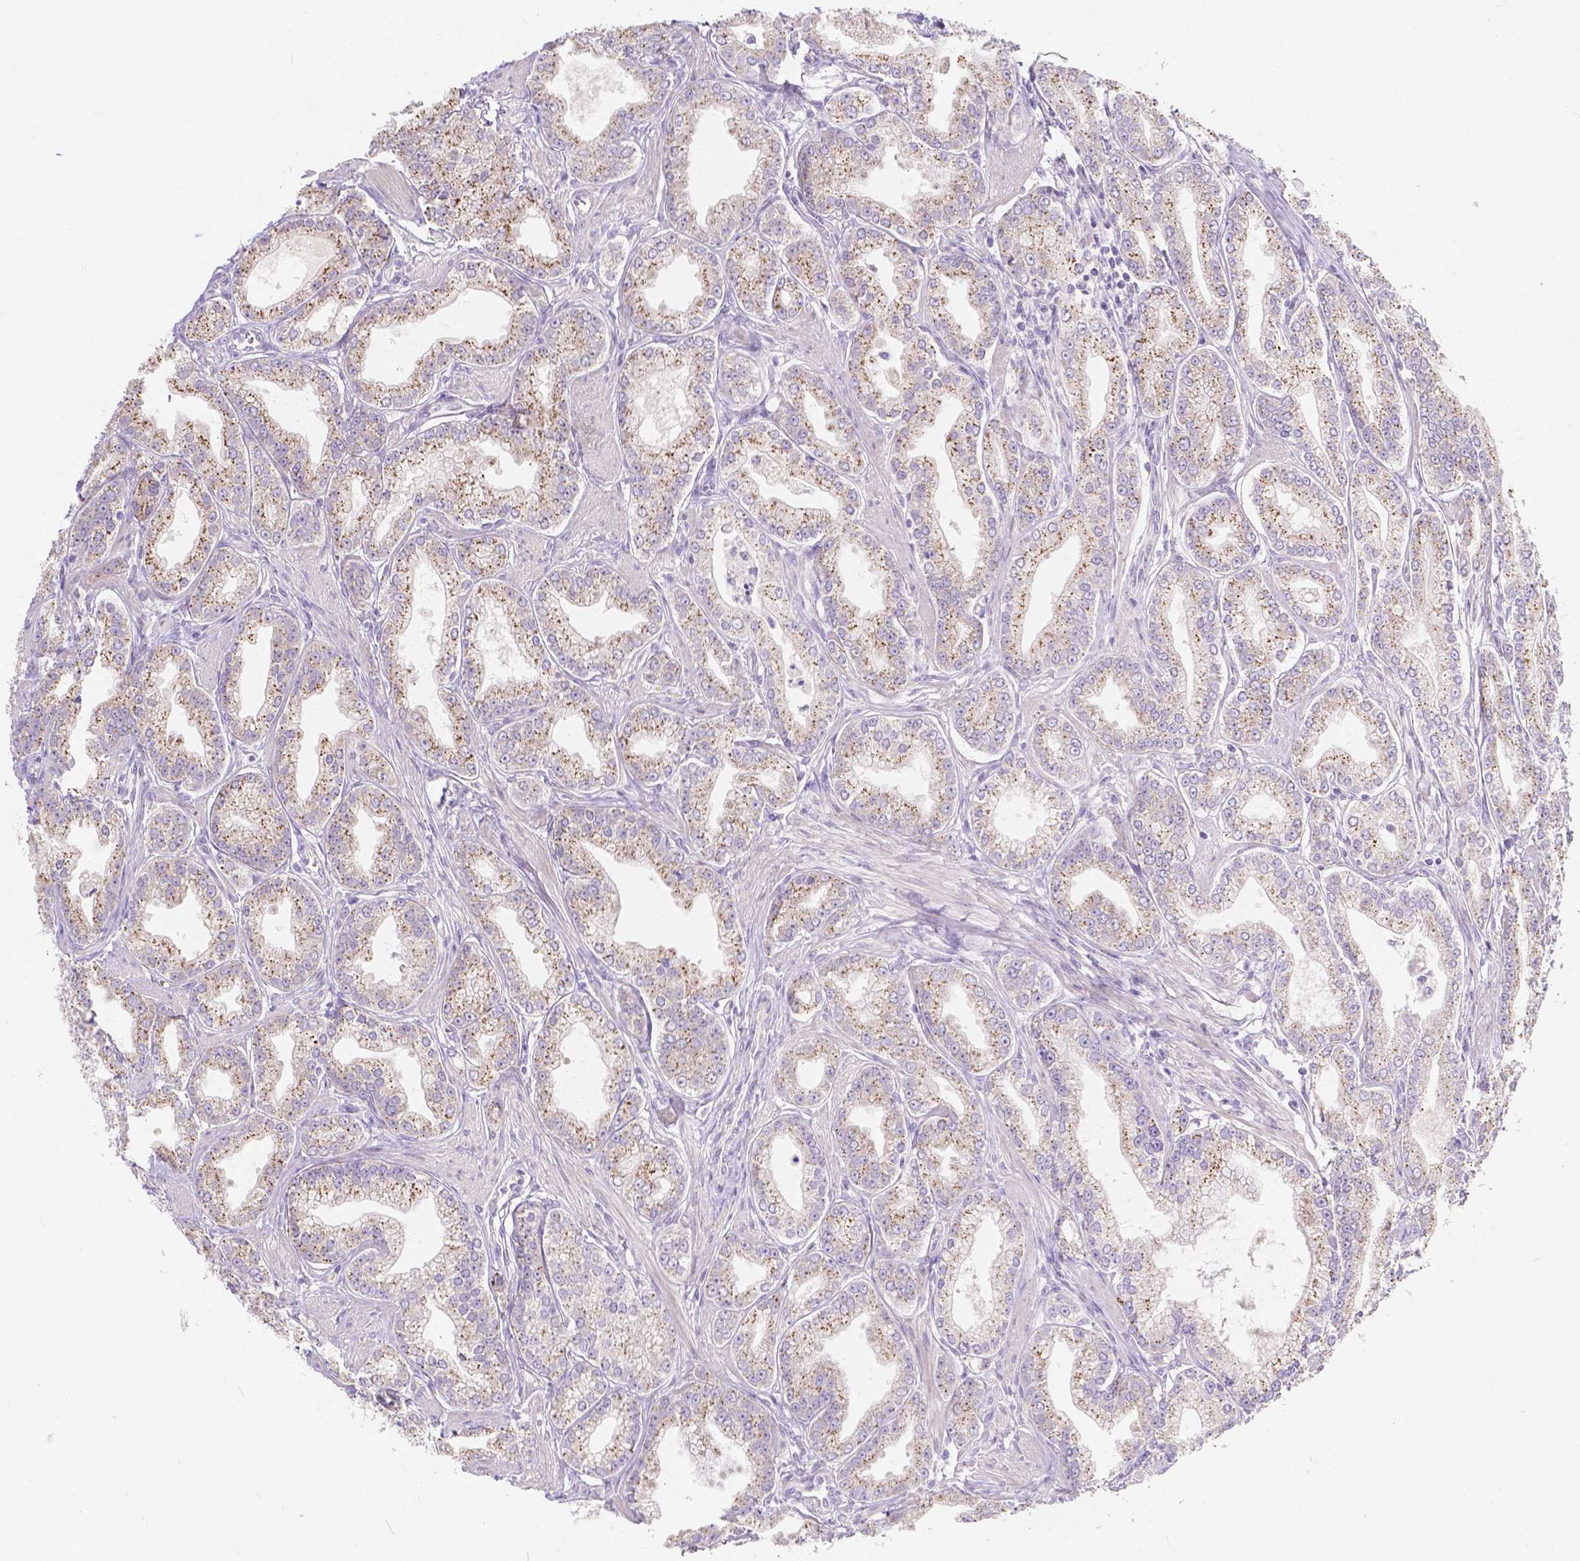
{"staining": {"intensity": "moderate", "quantity": ">75%", "location": "cytoplasmic/membranous"}, "tissue": "prostate cancer", "cell_type": "Tumor cells", "image_type": "cancer", "snomed": [{"axis": "morphology", "description": "Adenocarcinoma, NOS"}, {"axis": "topography", "description": "Prostate"}], "caption": "Immunohistochemical staining of adenocarcinoma (prostate) exhibits moderate cytoplasmic/membranous protein expression in approximately >75% of tumor cells.", "gene": "RNF186", "patient": {"sex": "male", "age": 71}}